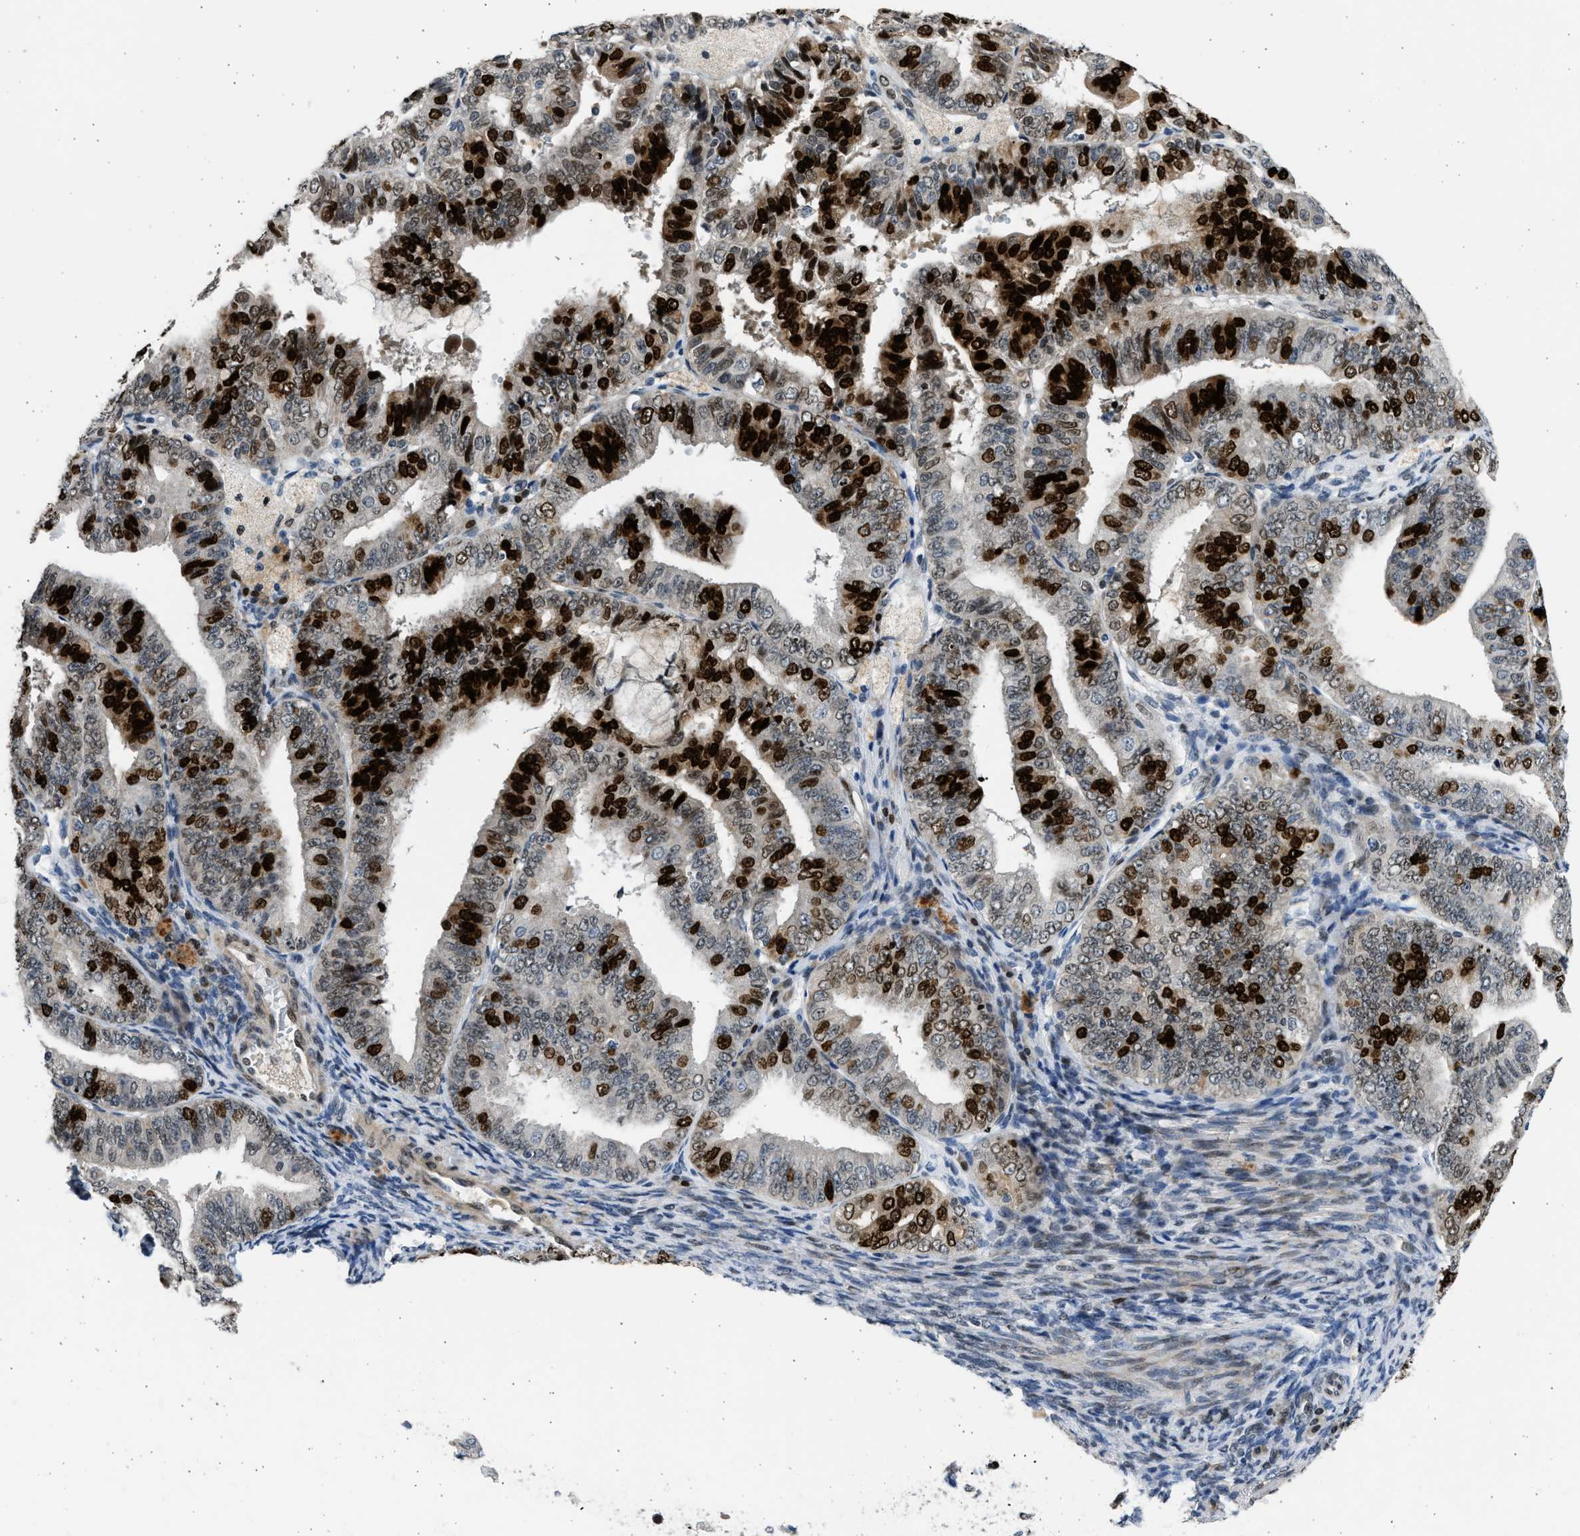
{"staining": {"intensity": "strong", "quantity": "25%-75%", "location": "nuclear"}, "tissue": "endometrial cancer", "cell_type": "Tumor cells", "image_type": "cancer", "snomed": [{"axis": "morphology", "description": "Adenocarcinoma, NOS"}, {"axis": "topography", "description": "Endometrium"}], "caption": "A high amount of strong nuclear staining is identified in approximately 25%-75% of tumor cells in adenocarcinoma (endometrial) tissue.", "gene": "HMGN3", "patient": {"sex": "female", "age": 63}}